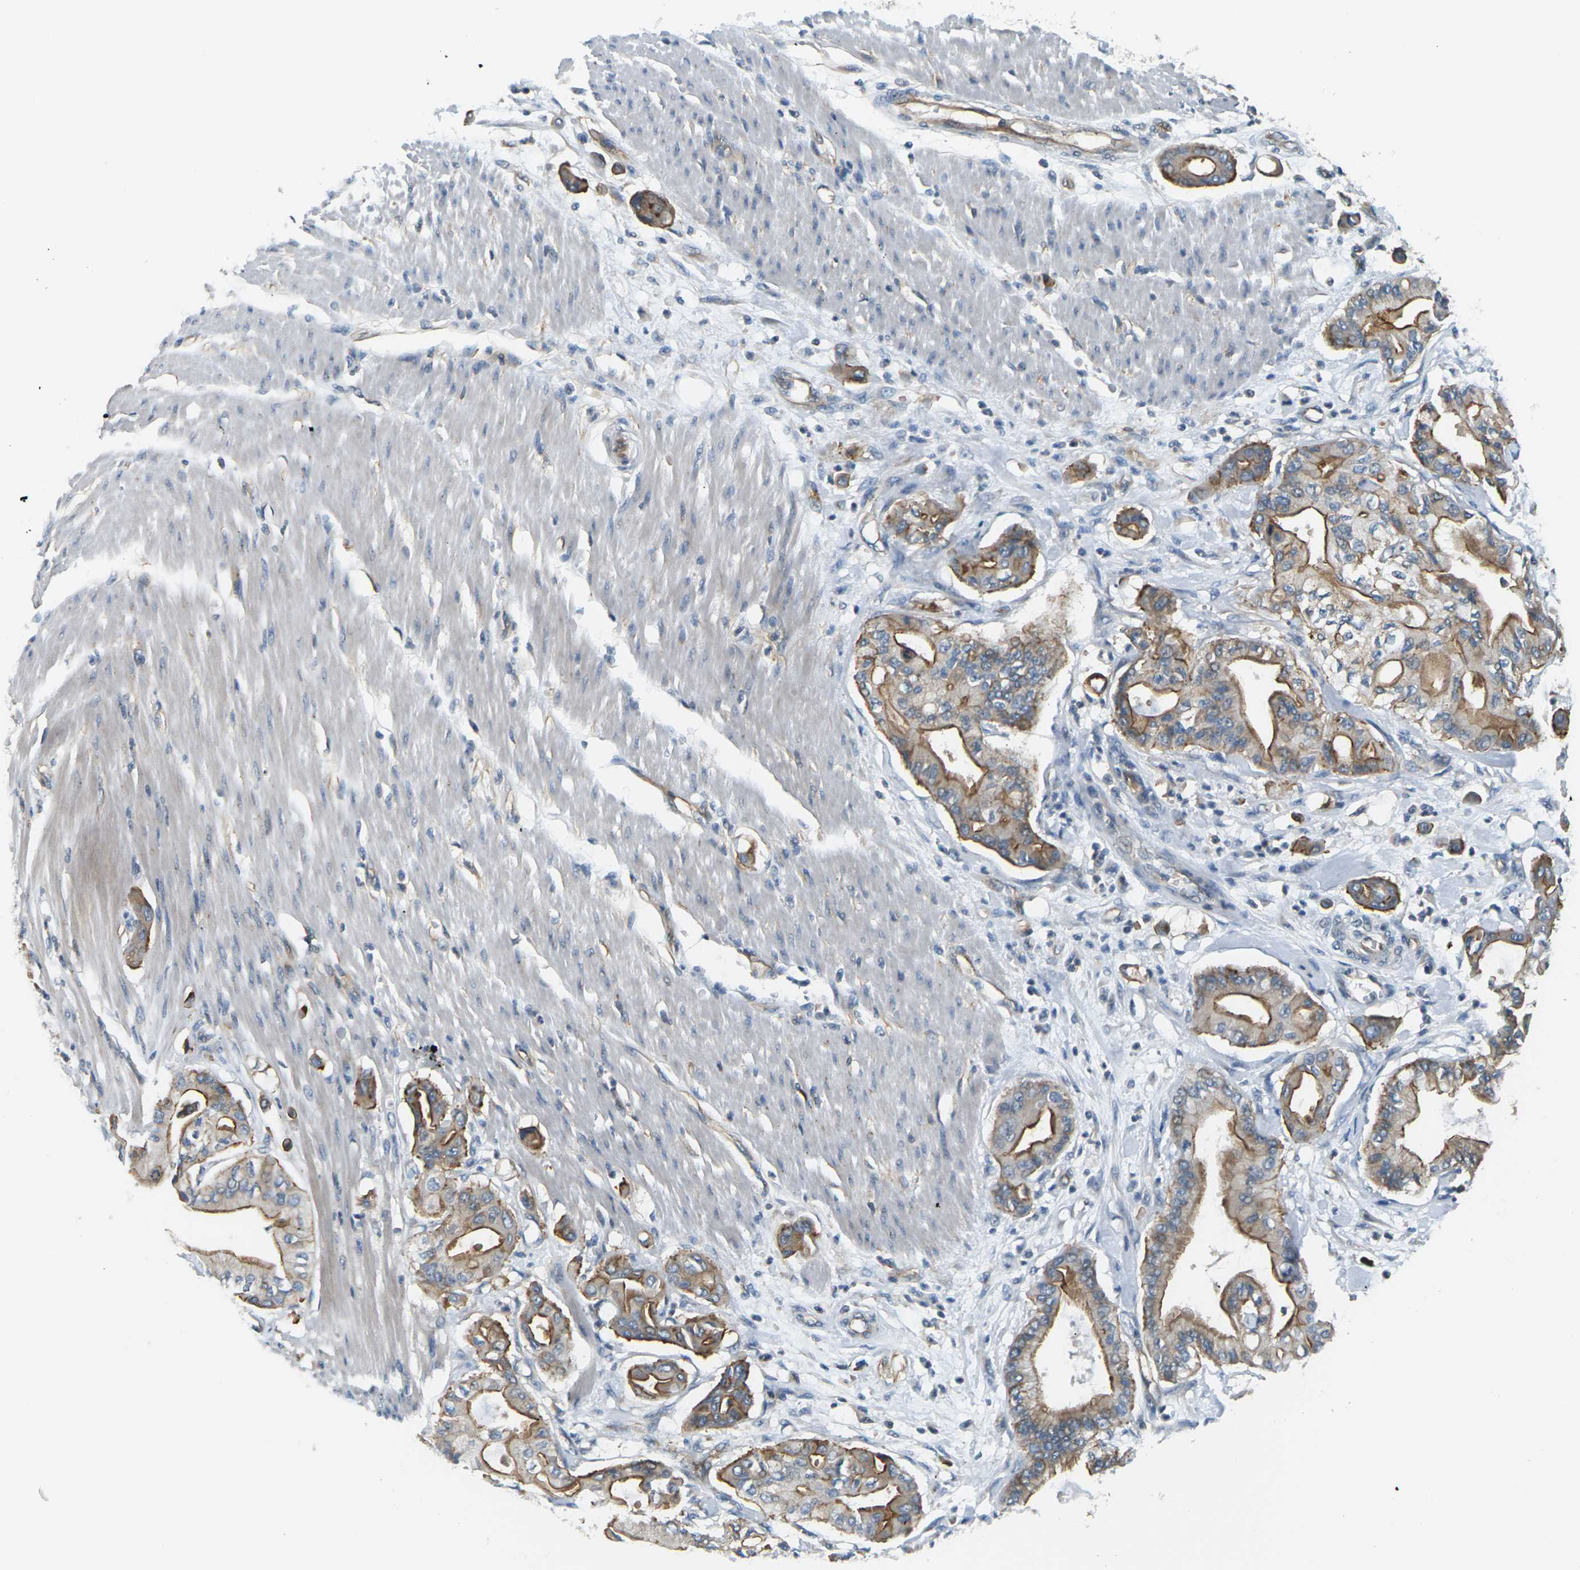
{"staining": {"intensity": "moderate", "quantity": ">75%", "location": "cytoplasmic/membranous"}, "tissue": "pancreatic cancer", "cell_type": "Tumor cells", "image_type": "cancer", "snomed": [{"axis": "morphology", "description": "Adenocarcinoma, NOS"}, {"axis": "morphology", "description": "Adenocarcinoma, metastatic, NOS"}, {"axis": "topography", "description": "Lymph node"}, {"axis": "topography", "description": "Pancreas"}, {"axis": "topography", "description": "Duodenum"}], "caption": "Metastatic adenocarcinoma (pancreatic) stained for a protein (brown) exhibits moderate cytoplasmic/membranous positive expression in about >75% of tumor cells.", "gene": "SLC13A3", "patient": {"sex": "female", "age": 64}}